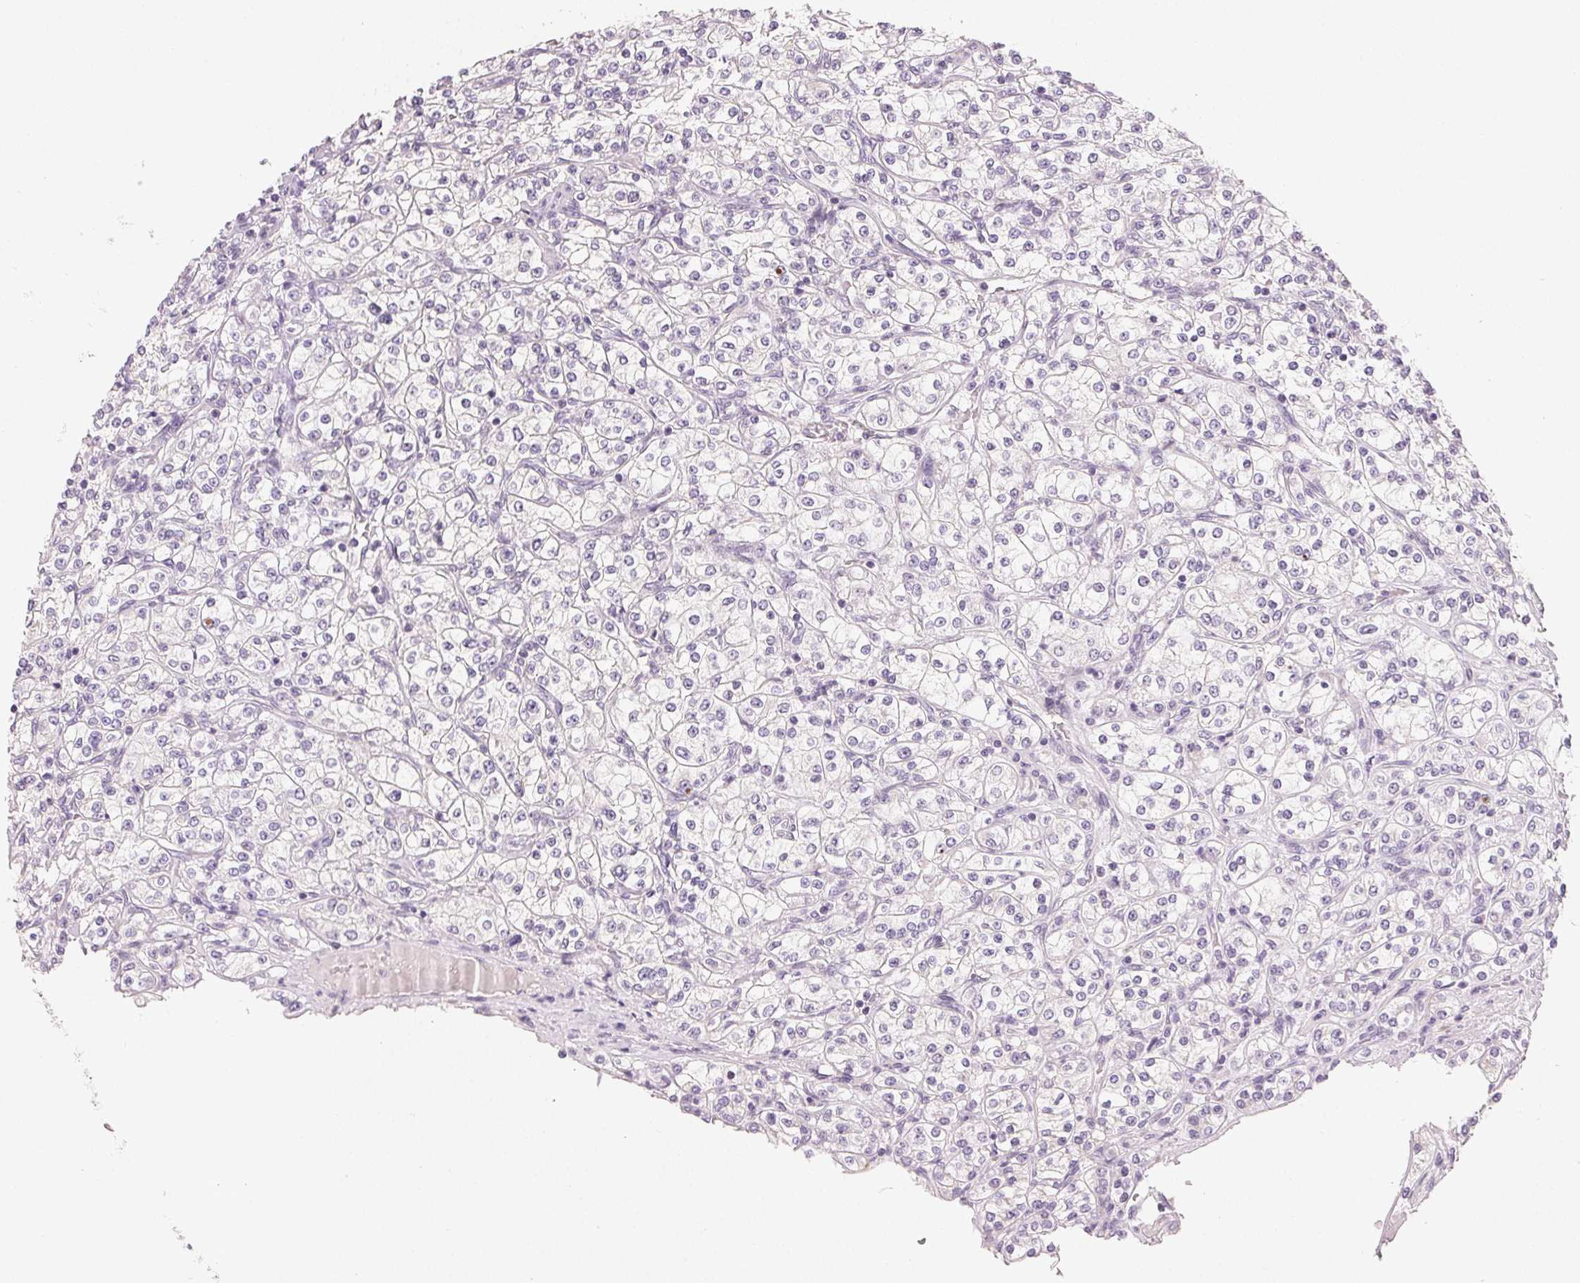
{"staining": {"intensity": "negative", "quantity": "none", "location": "none"}, "tissue": "renal cancer", "cell_type": "Tumor cells", "image_type": "cancer", "snomed": [{"axis": "morphology", "description": "Adenocarcinoma, NOS"}, {"axis": "topography", "description": "Kidney"}], "caption": "Immunohistochemistry (IHC) photomicrograph of neoplastic tissue: renal adenocarcinoma stained with DAB (3,3'-diaminobenzidine) displays no significant protein staining in tumor cells. (DAB IHC visualized using brightfield microscopy, high magnification).", "gene": "MYBL1", "patient": {"sex": "male", "age": 77}}